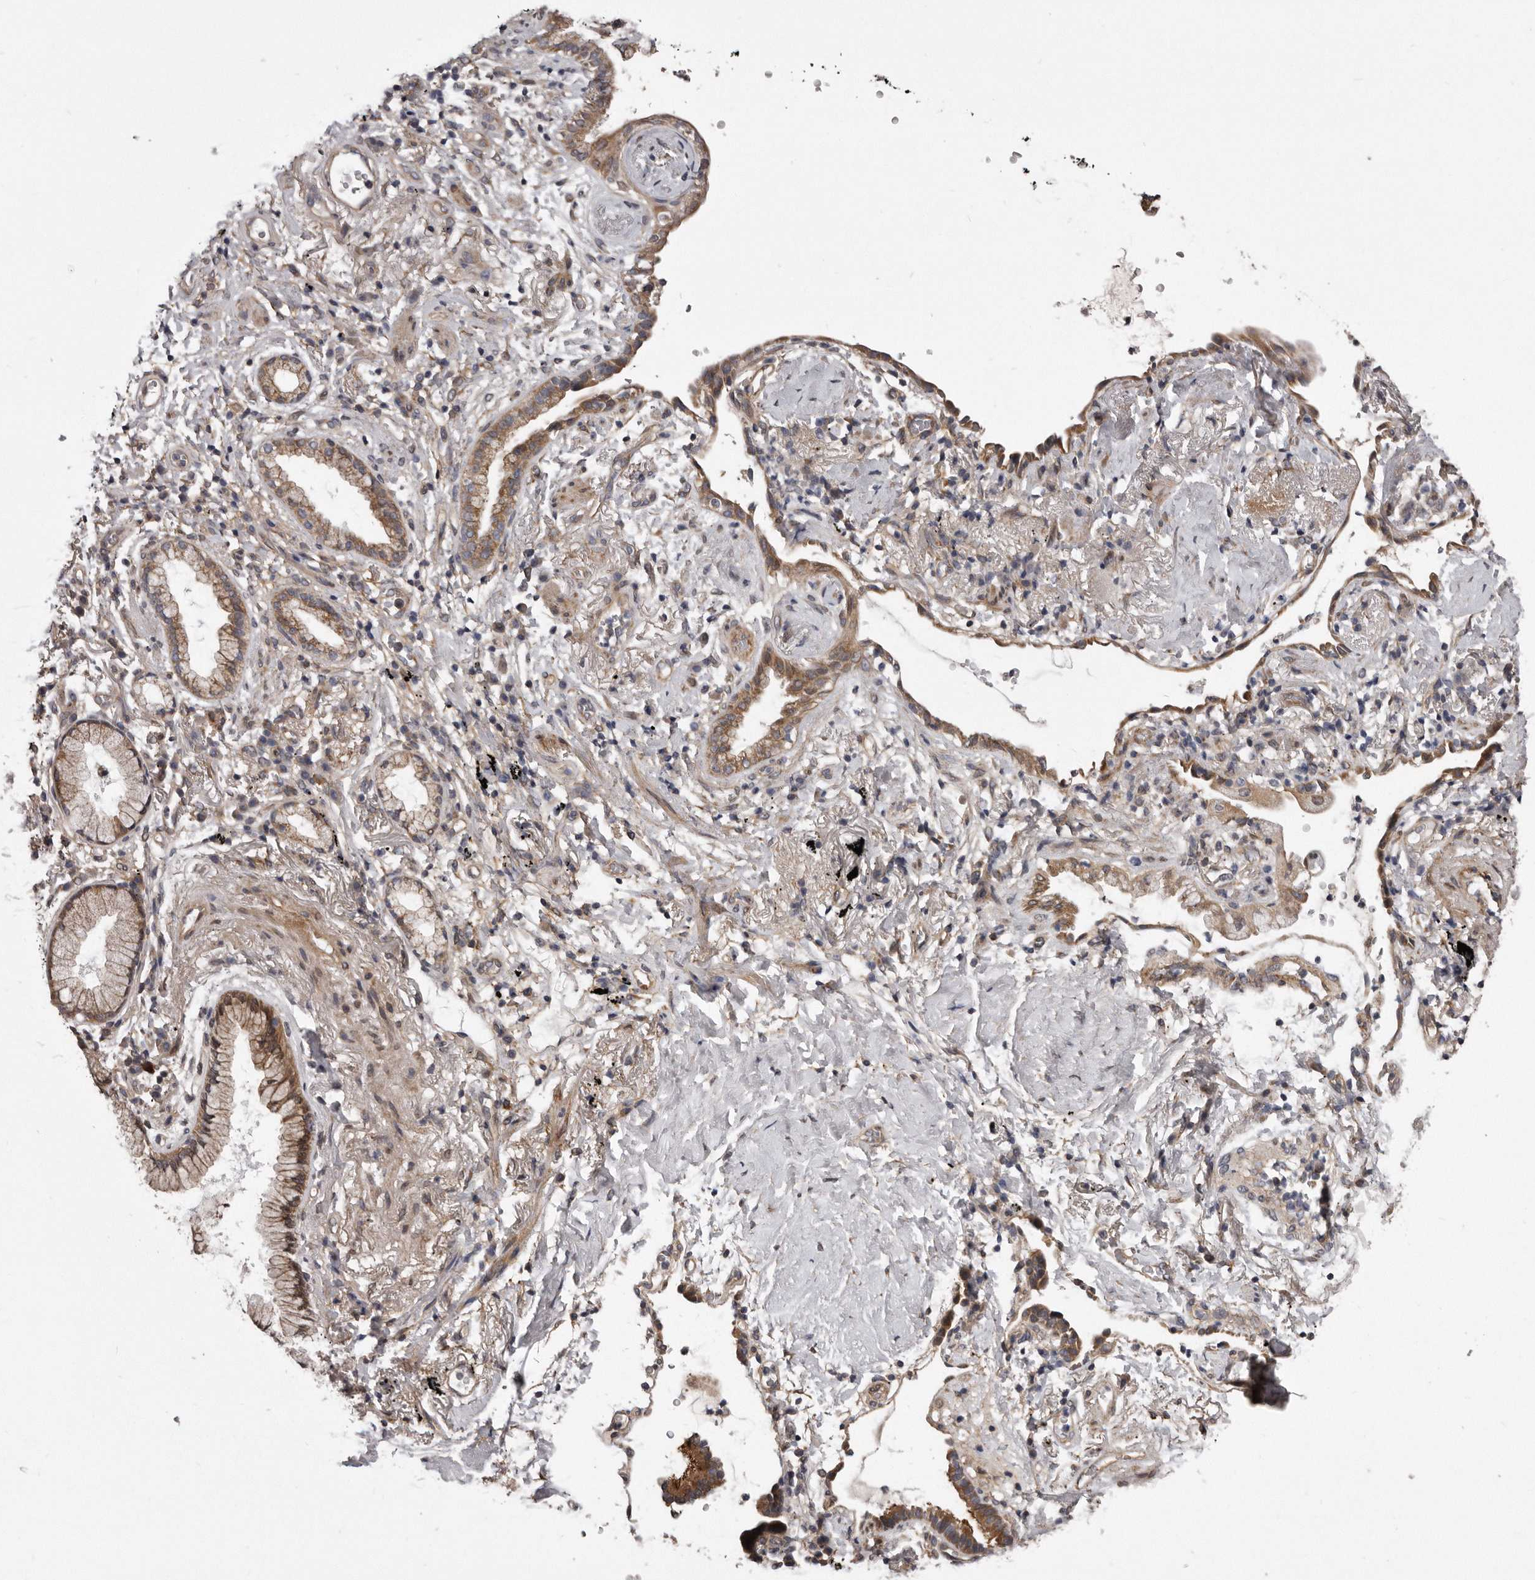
{"staining": {"intensity": "moderate", "quantity": ">75%", "location": "cytoplasmic/membranous"}, "tissue": "lung cancer", "cell_type": "Tumor cells", "image_type": "cancer", "snomed": [{"axis": "morphology", "description": "Adenocarcinoma, NOS"}, {"axis": "topography", "description": "Lung"}], "caption": "Moderate cytoplasmic/membranous staining for a protein is seen in approximately >75% of tumor cells of lung adenocarcinoma using immunohistochemistry (IHC).", "gene": "ARMCX1", "patient": {"sex": "female", "age": 70}}